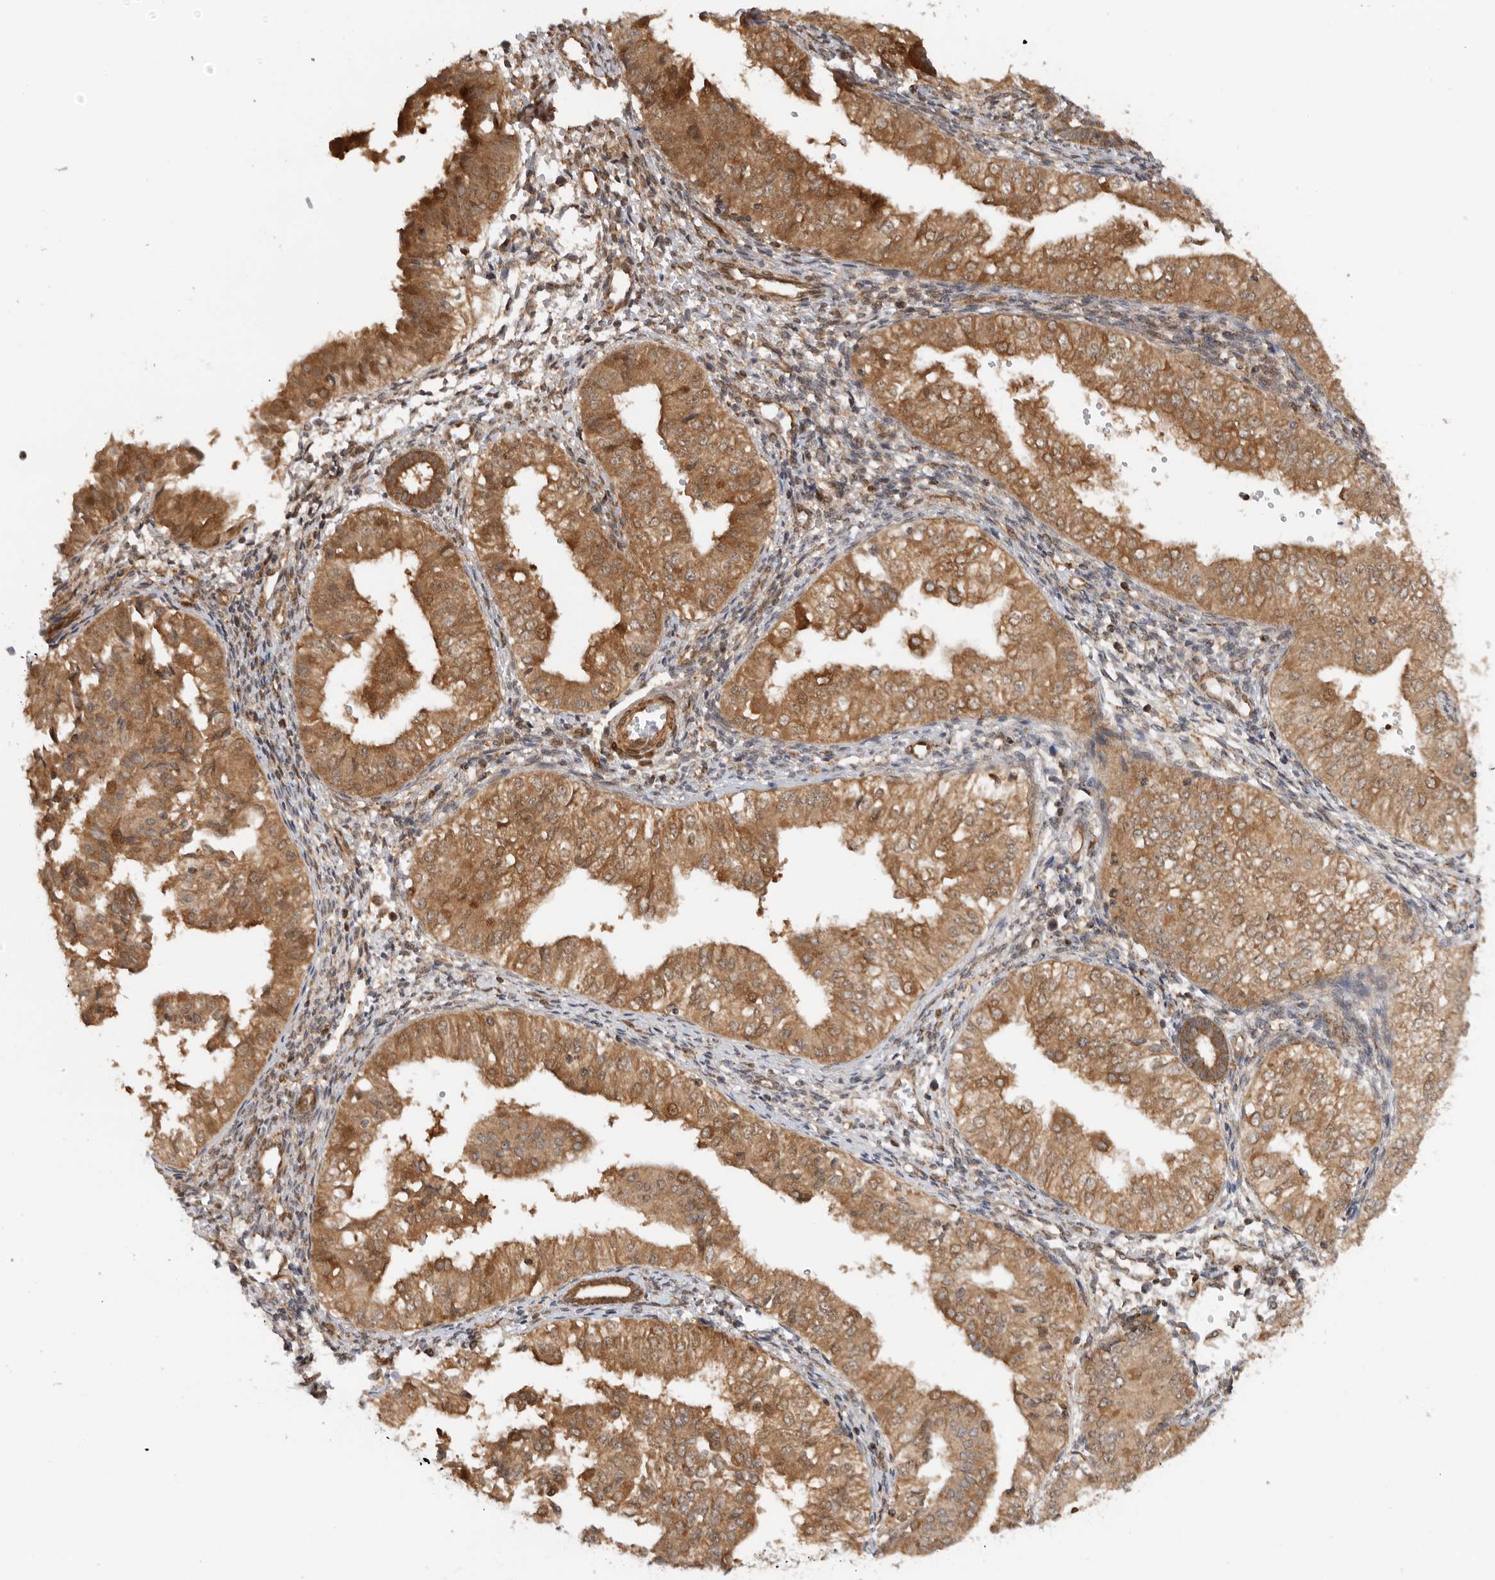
{"staining": {"intensity": "moderate", "quantity": ">75%", "location": "cytoplasmic/membranous"}, "tissue": "endometrial cancer", "cell_type": "Tumor cells", "image_type": "cancer", "snomed": [{"axis": "morphology", "description": "Normal tissue, NOS"}, {"axis": "morphology", "description": "Adenocarcinoma, NOS"}, {"axis": "topography", "description": "Endometrium"}], "caption": "Adenocarcinoma (endometrial) was stained to show a protein in brown. There is medium levels of moderate cytoplasmic/membranous staining in about >75% of tumor cells. (DAB (3,3'-diaminobenzidine) IHC, brown staining for protein, blue staining for nuclei).", "gene": "DCAF8", "patient": {"sex": "female", "age": 53}}